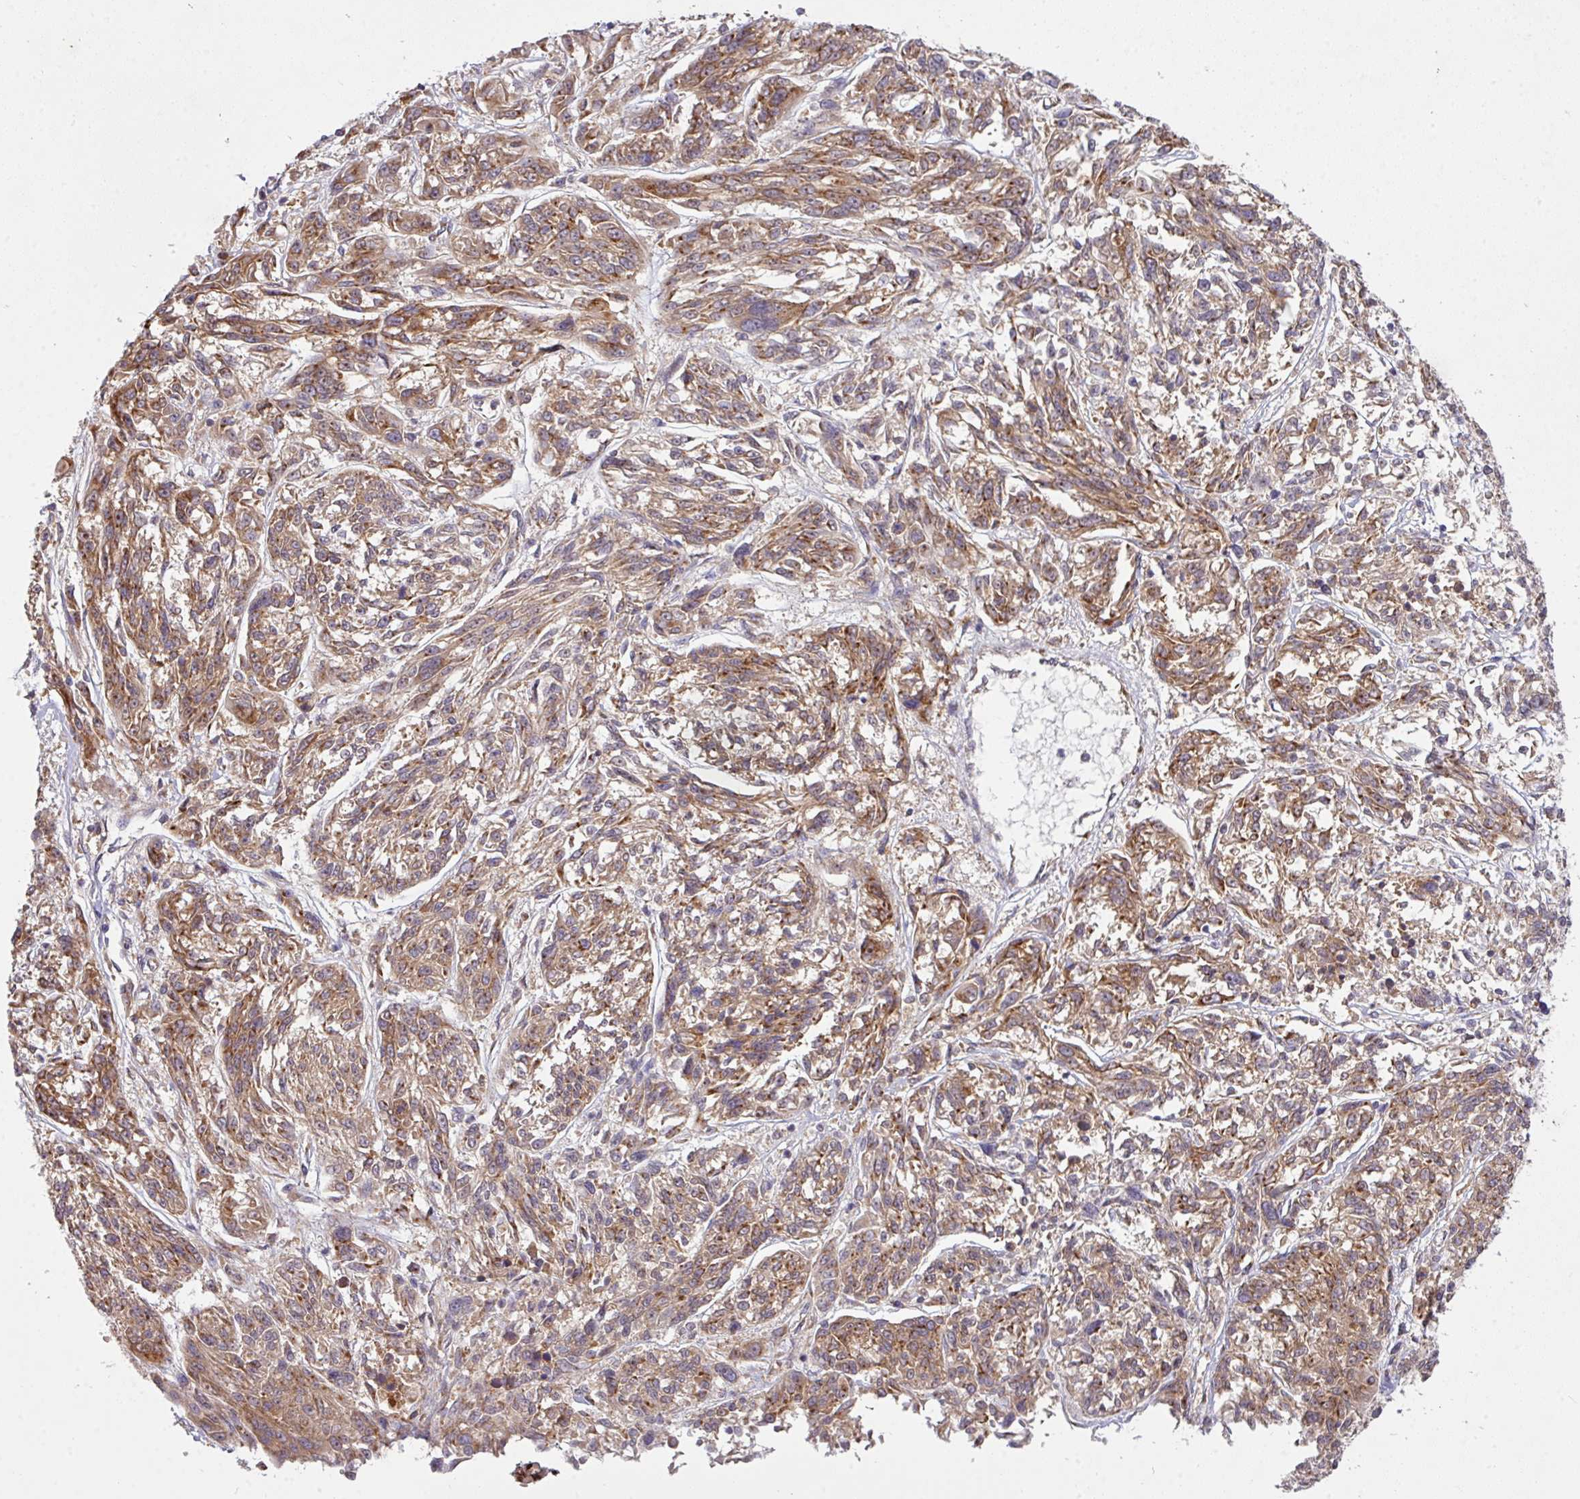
{"staining": {"intensity": "moderate", "quantity": ">75%", "location": "cytoplasmic/membranous"}, "tissue": "melanoma", "cell_type": "Tumor cells", "image_type": "cancer", "snomed": [{"axis": "morphology", "description": "Malignant melanoma, NOS"}, {"axis": "topography", "description": "Skin"}], "caption": "Immunohistochemistry photomicrograph of neoplastic tissue: human melanoma stained using immunohistochemistry reveals medium levels of moderate protein expression localized specifically in the cytoplasmic/membranous of tumor cells, appearing as a cytoplasmic/membranous brown color.", "gene": "VTI1A", "patient": {"sex": "male", "age": 53}}